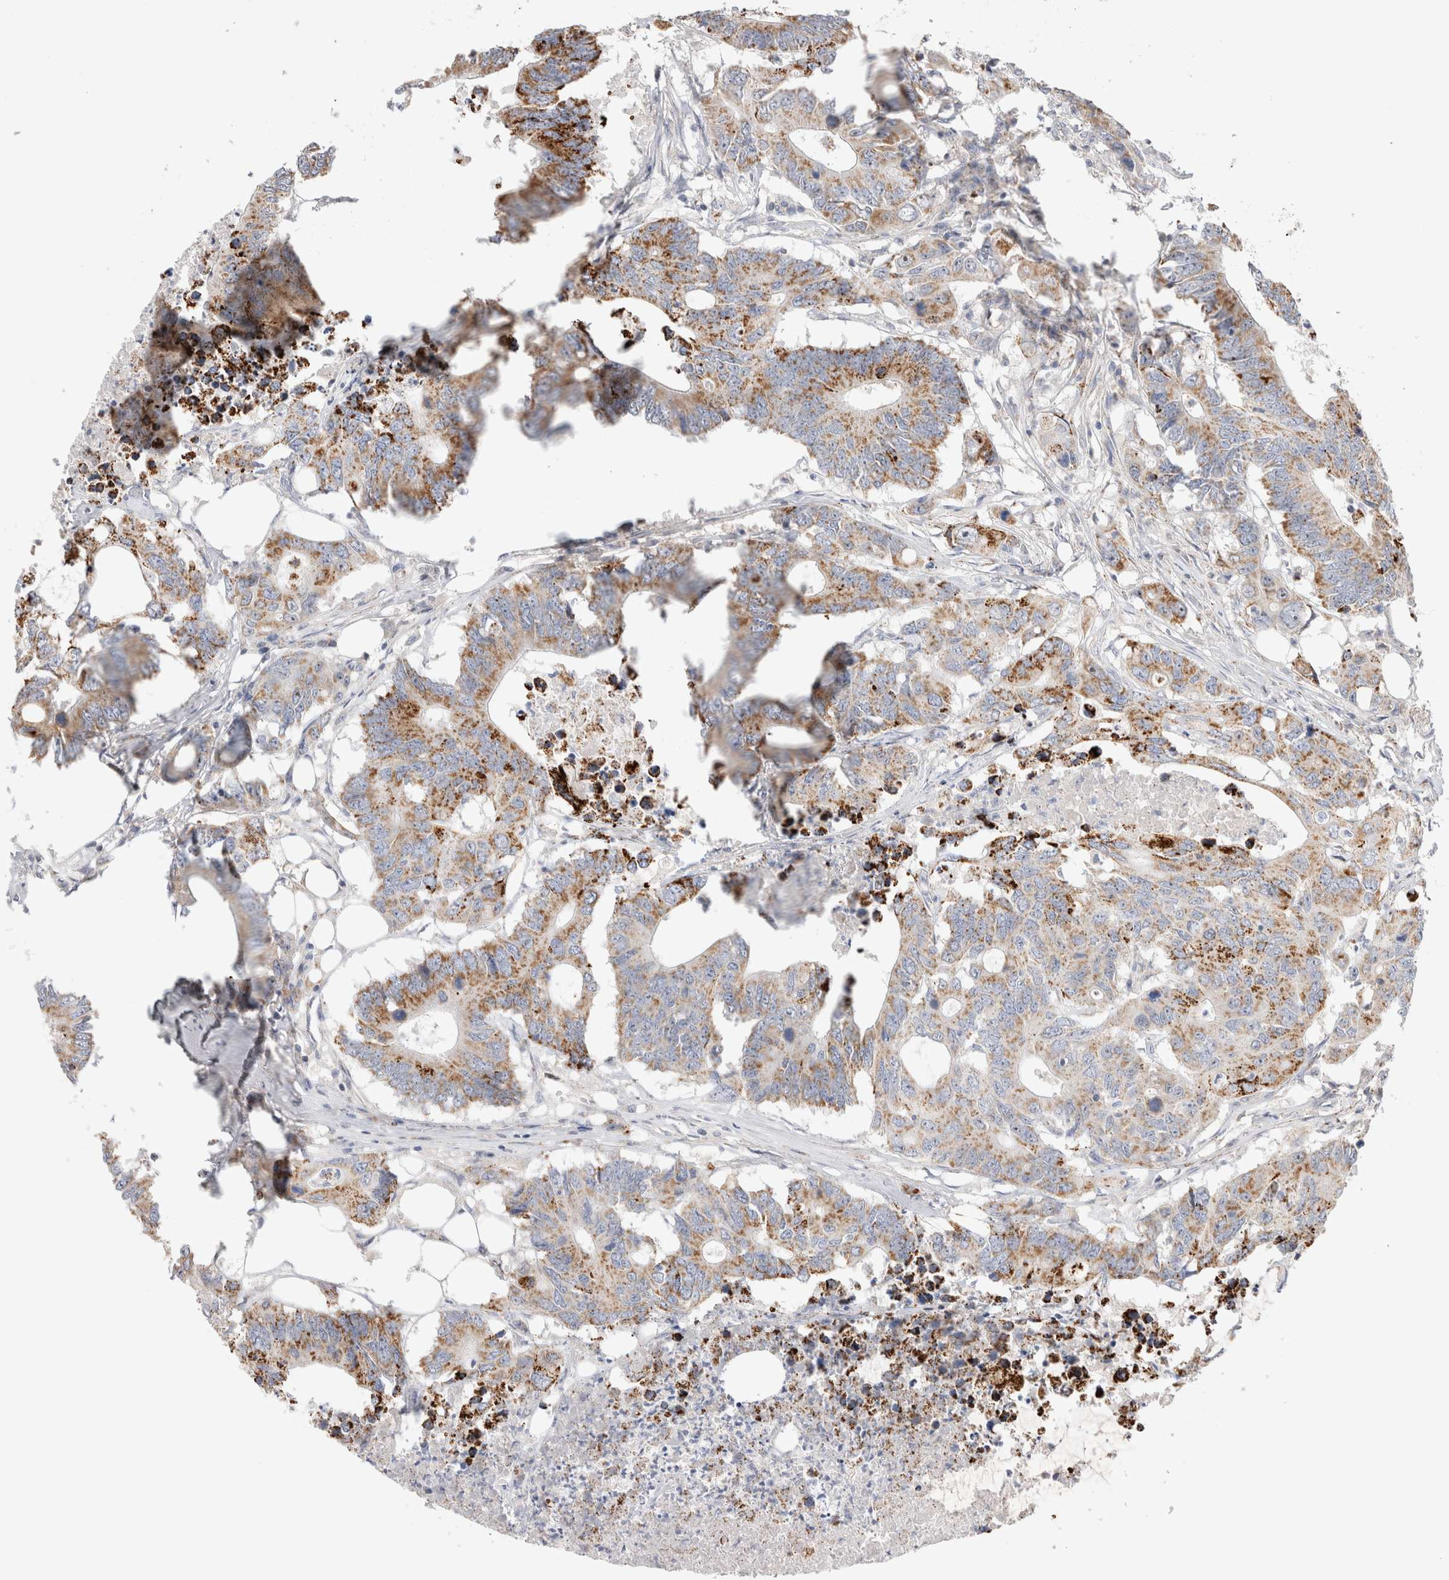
{"staining": {"intensity": "moderate", "quantity": ">75%", "location": "cytoplasmic/membranous"}, "tissue": "colorectal cancer", "cell_type": "Tumor cells", "image_type": "cancer", "snomed": [{"axis": "morphology", "description": "Adenocarcinoma, NOS"}, {"axis": "topography", "description": "Colon"}], "caption": "Moderate cytoplasmic/membranous positivity is identified in about >75% of tumor cells in colorectal cancer.", "gene": "CHADL", "patient": {"sex": "male", "age": 71}}